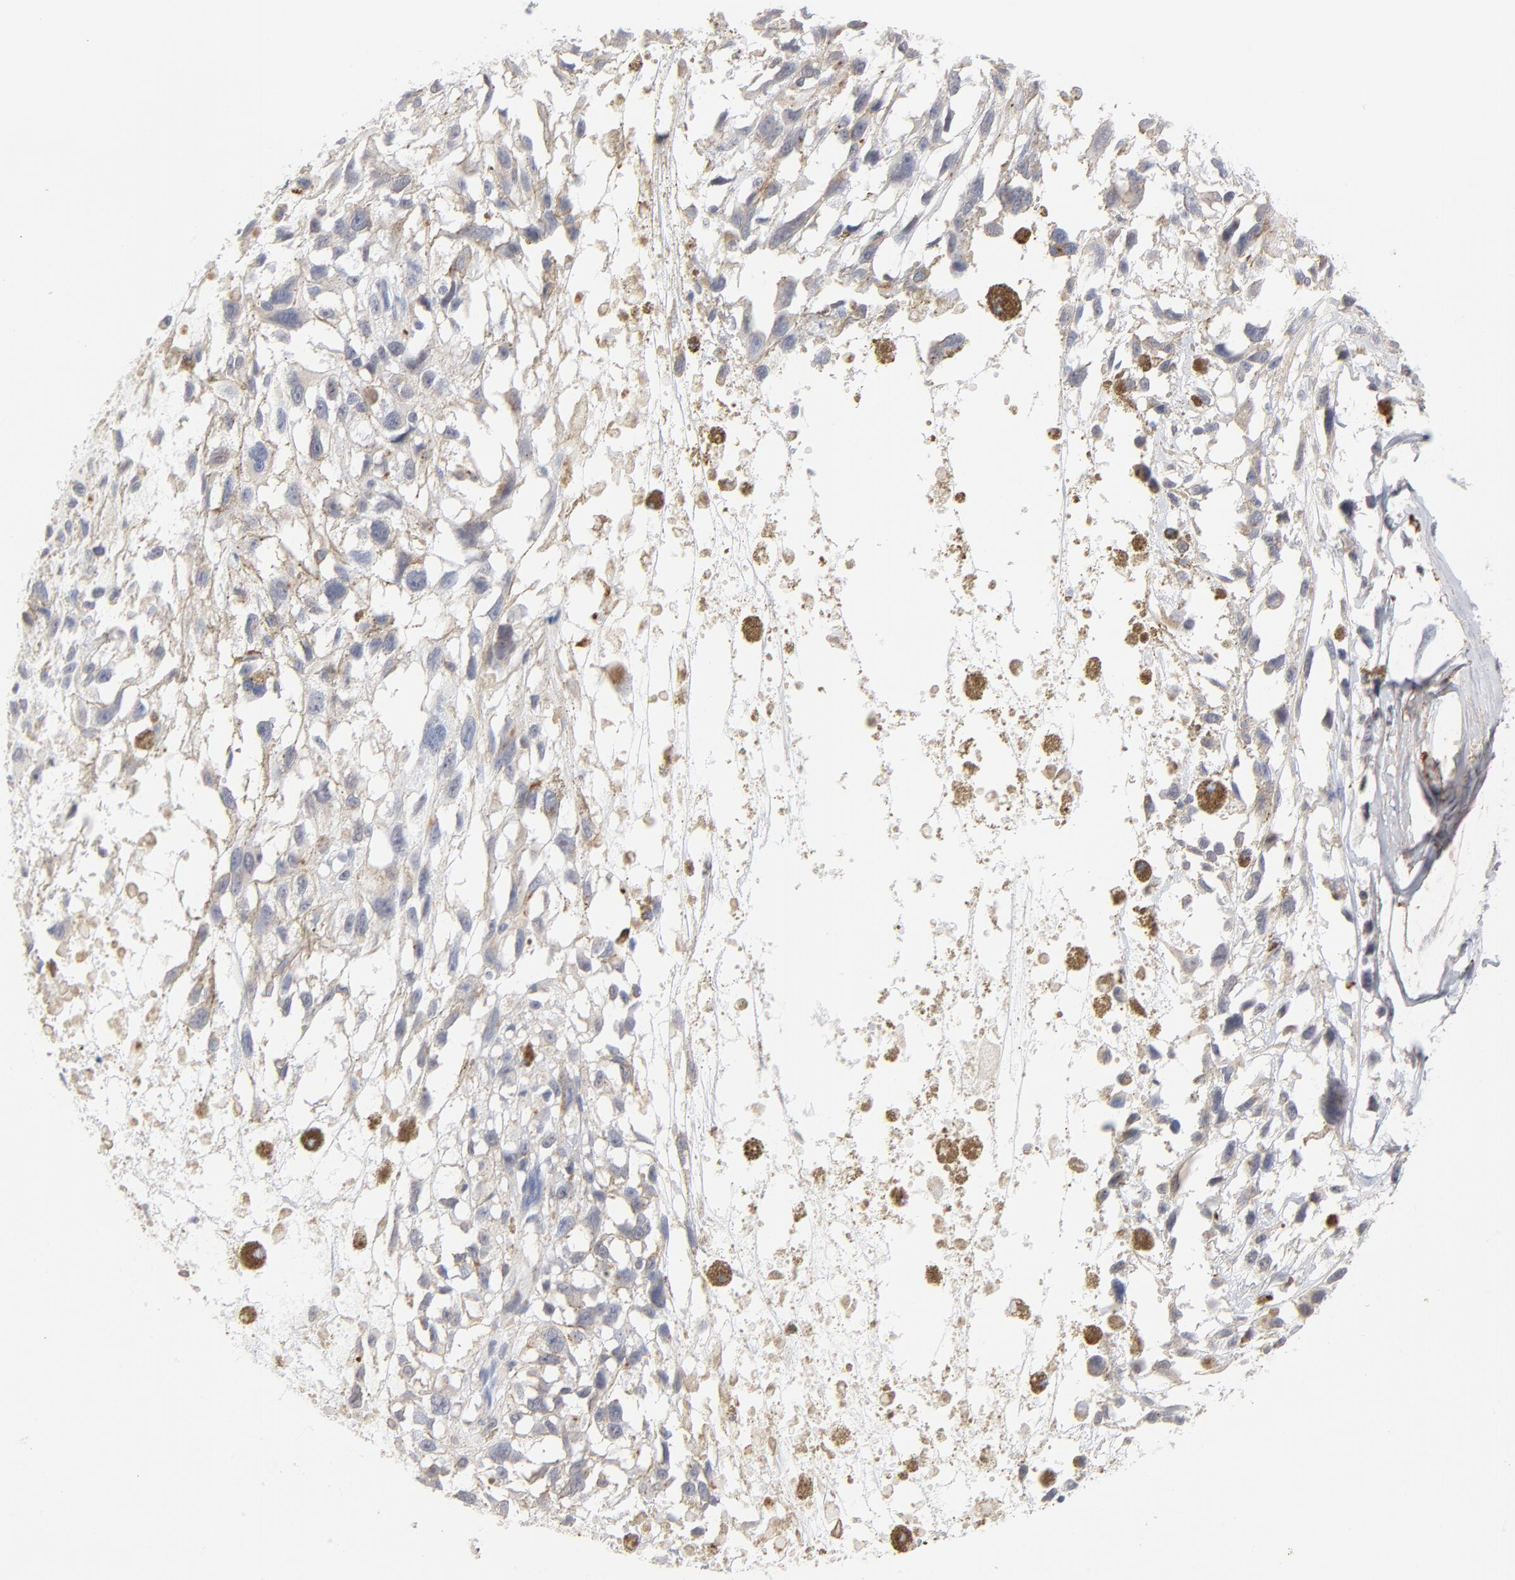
{"staining": {"intensity": "negative", "quantity": "none", "location": "none"}, "tissue": "melanoma", "cell_type": "Tumor cells", "image_type": "cancer", "snomed": [{"axis": "morphology", "description": "Malignant melanoma, Metastatic site"}, {"axis": "topography", "description": "Lymph node"}], "caption": "Immunohistochemistry (IHC) photomicrograph of human malignant melanoma (metastatic site) stained for a protein (brown), which demonstrates no positivity in tumor cells.", "gene": "LTBP2", "patient": {"sex": "male", "age": 59}}